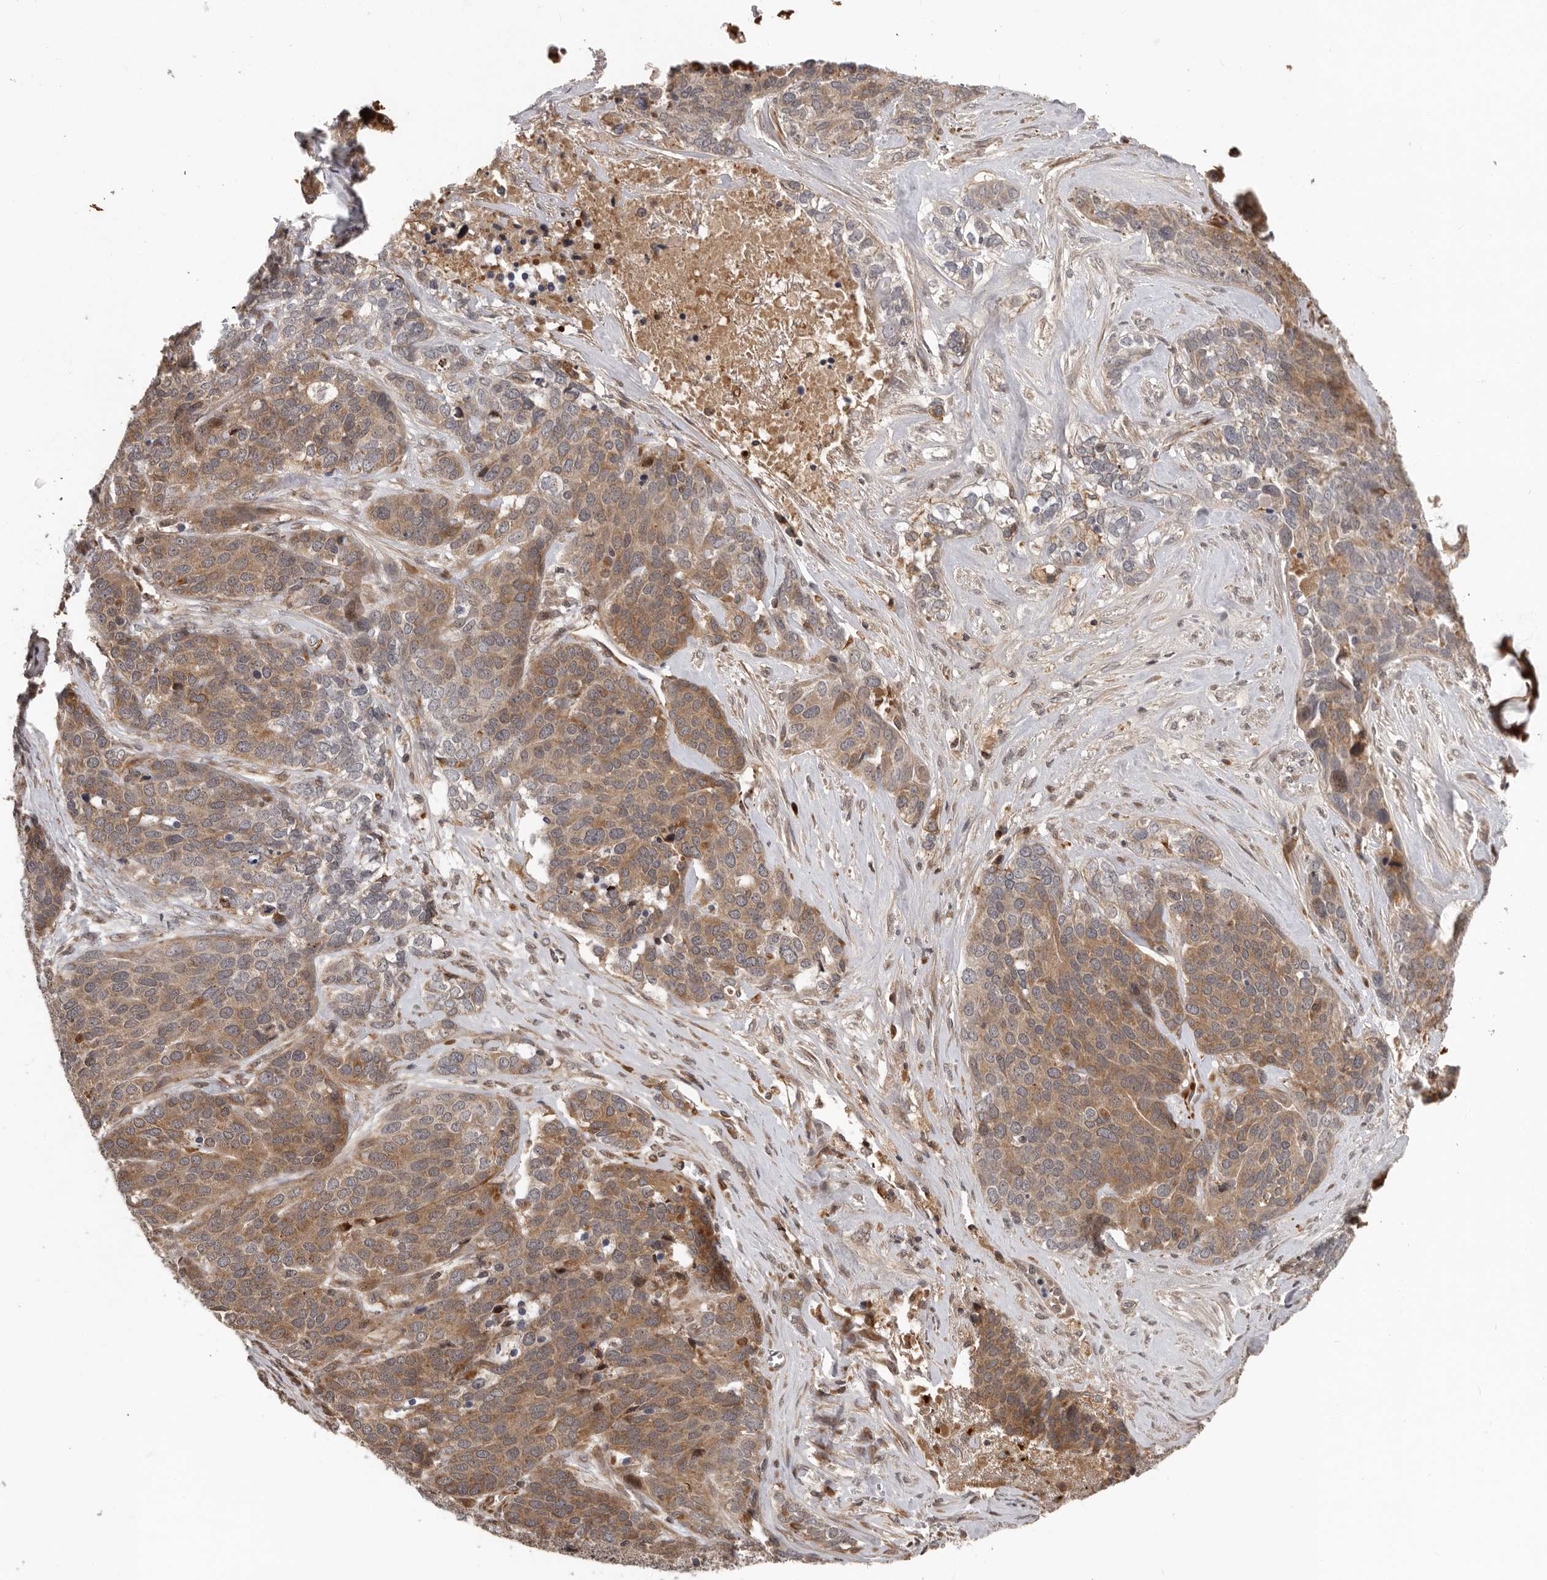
{"staining": {"intensity": "moderate", "quantity": ">75%", "location": "cytoplasmic/membranous"}, "tissue": "ovarian cancer", "cell_type": "Tumor cells", "image_type": "cancer", "snomed": [{"axis": "morphology", "description": "Cystadenocarcinoma, serous, NOS"}, {"axis": "topography", "description": "Ovary"}], "caption": "Serous cystadenocarcinoma (ovarian) stained with IHC exhibits moderate cytoplasmic/membranous staining in about >75% of tumor cells.", "gene": "RNF157", "patient": {"sex": "female", "age": 44}}